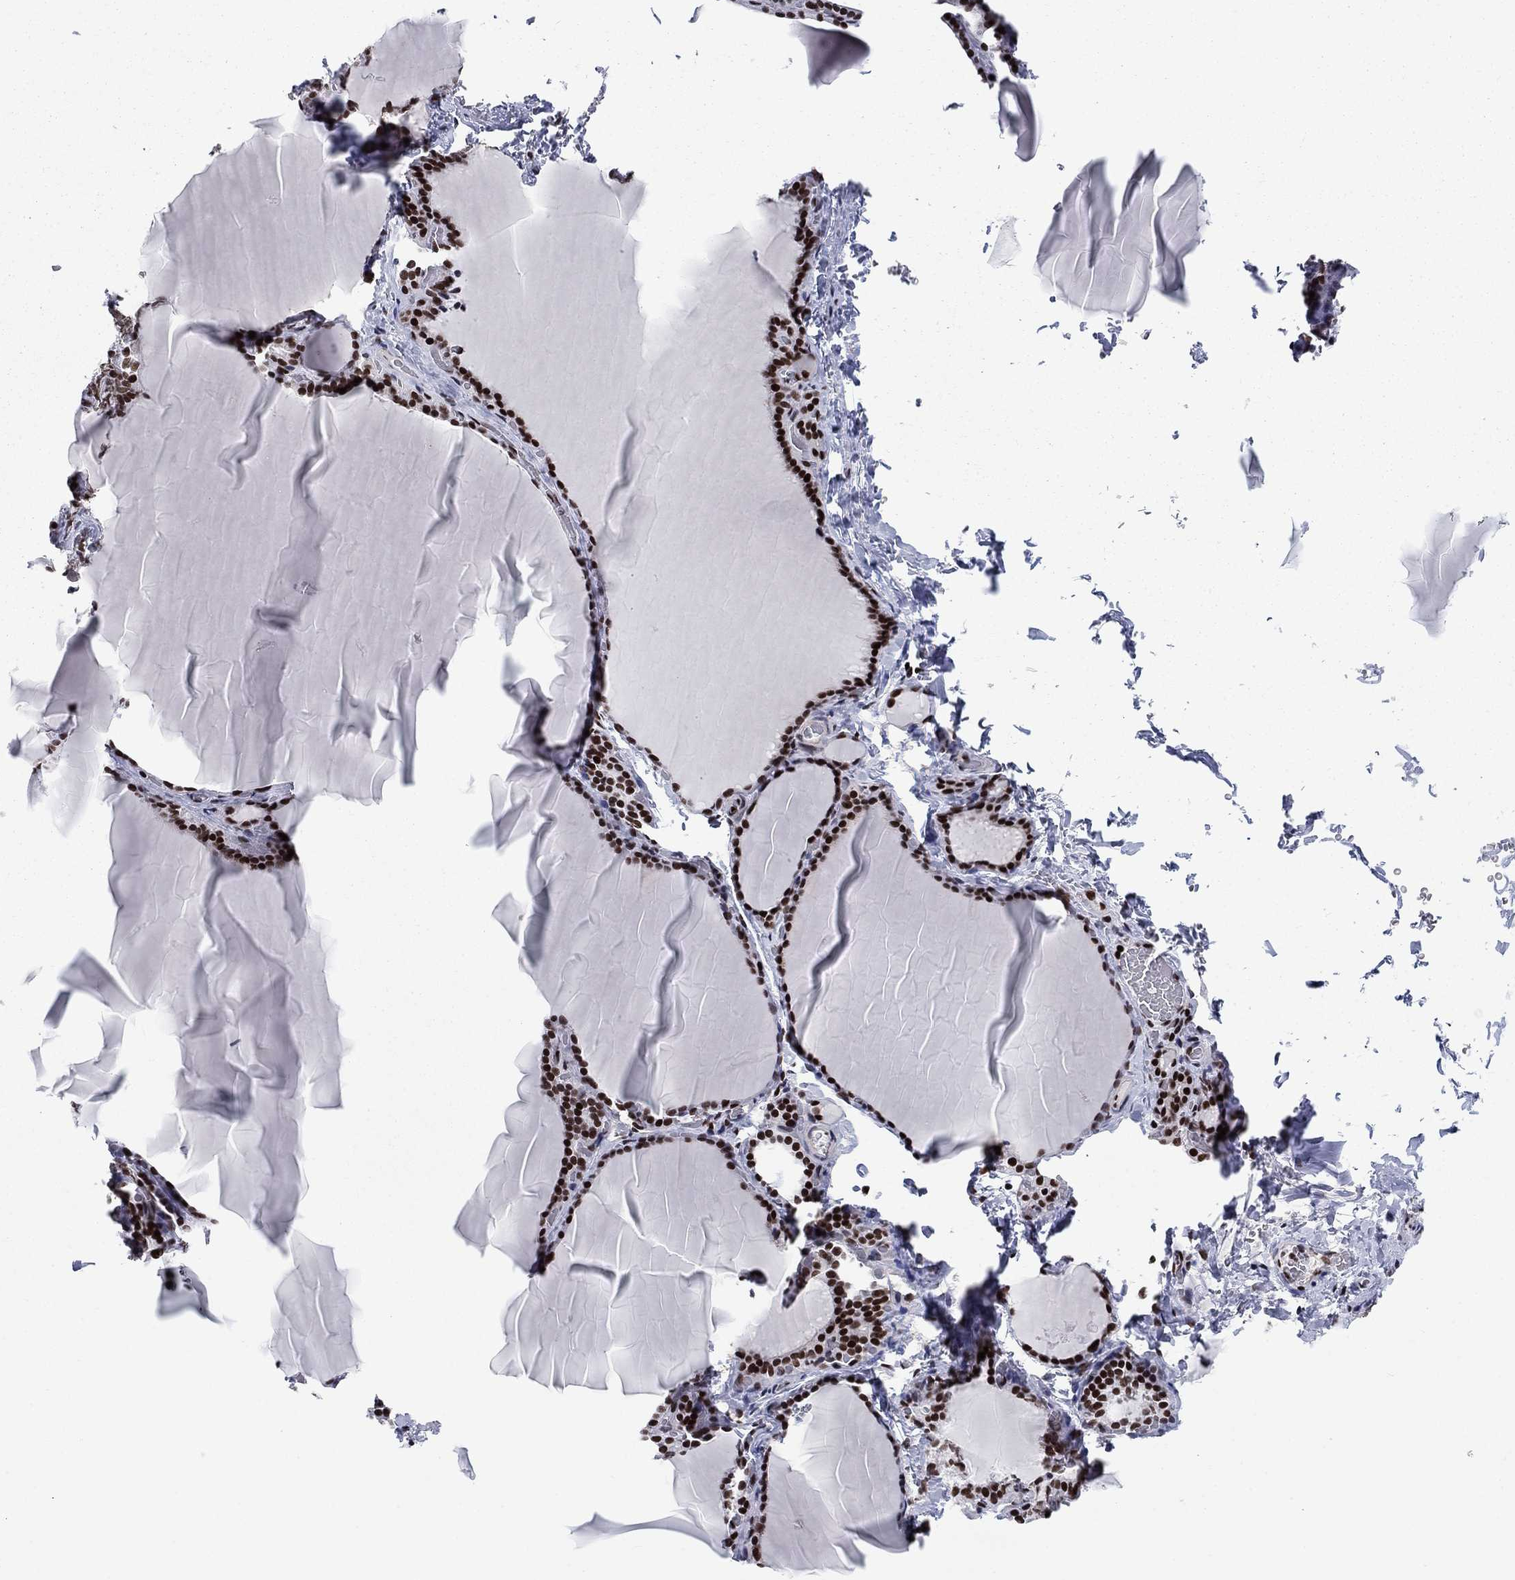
{"staining": {"intensity": "strong", "quantity": ">75%", "location": "nuclear"}, "tissue": "thyroid gland", "cell_type": "Glandular cells", "image_type": "normal", "snomed": [{"axis": "morphology", "description": "Normal tissue, NOS"}, {"axis": "morphology", "description": "Hyperplasia, NOS"}, {"axis": "topography", "description": "Thyroid gland"}], "caption": "Immunohistochemistry (IHC) histopathology image of benign human thyroid gland stained for a protein (brown), which shows high levels of strong nuclear staining in approximately >75% of glandular cells.", "gene": "RPRD1B", "patient": {"sex": "female", "age": 27}}